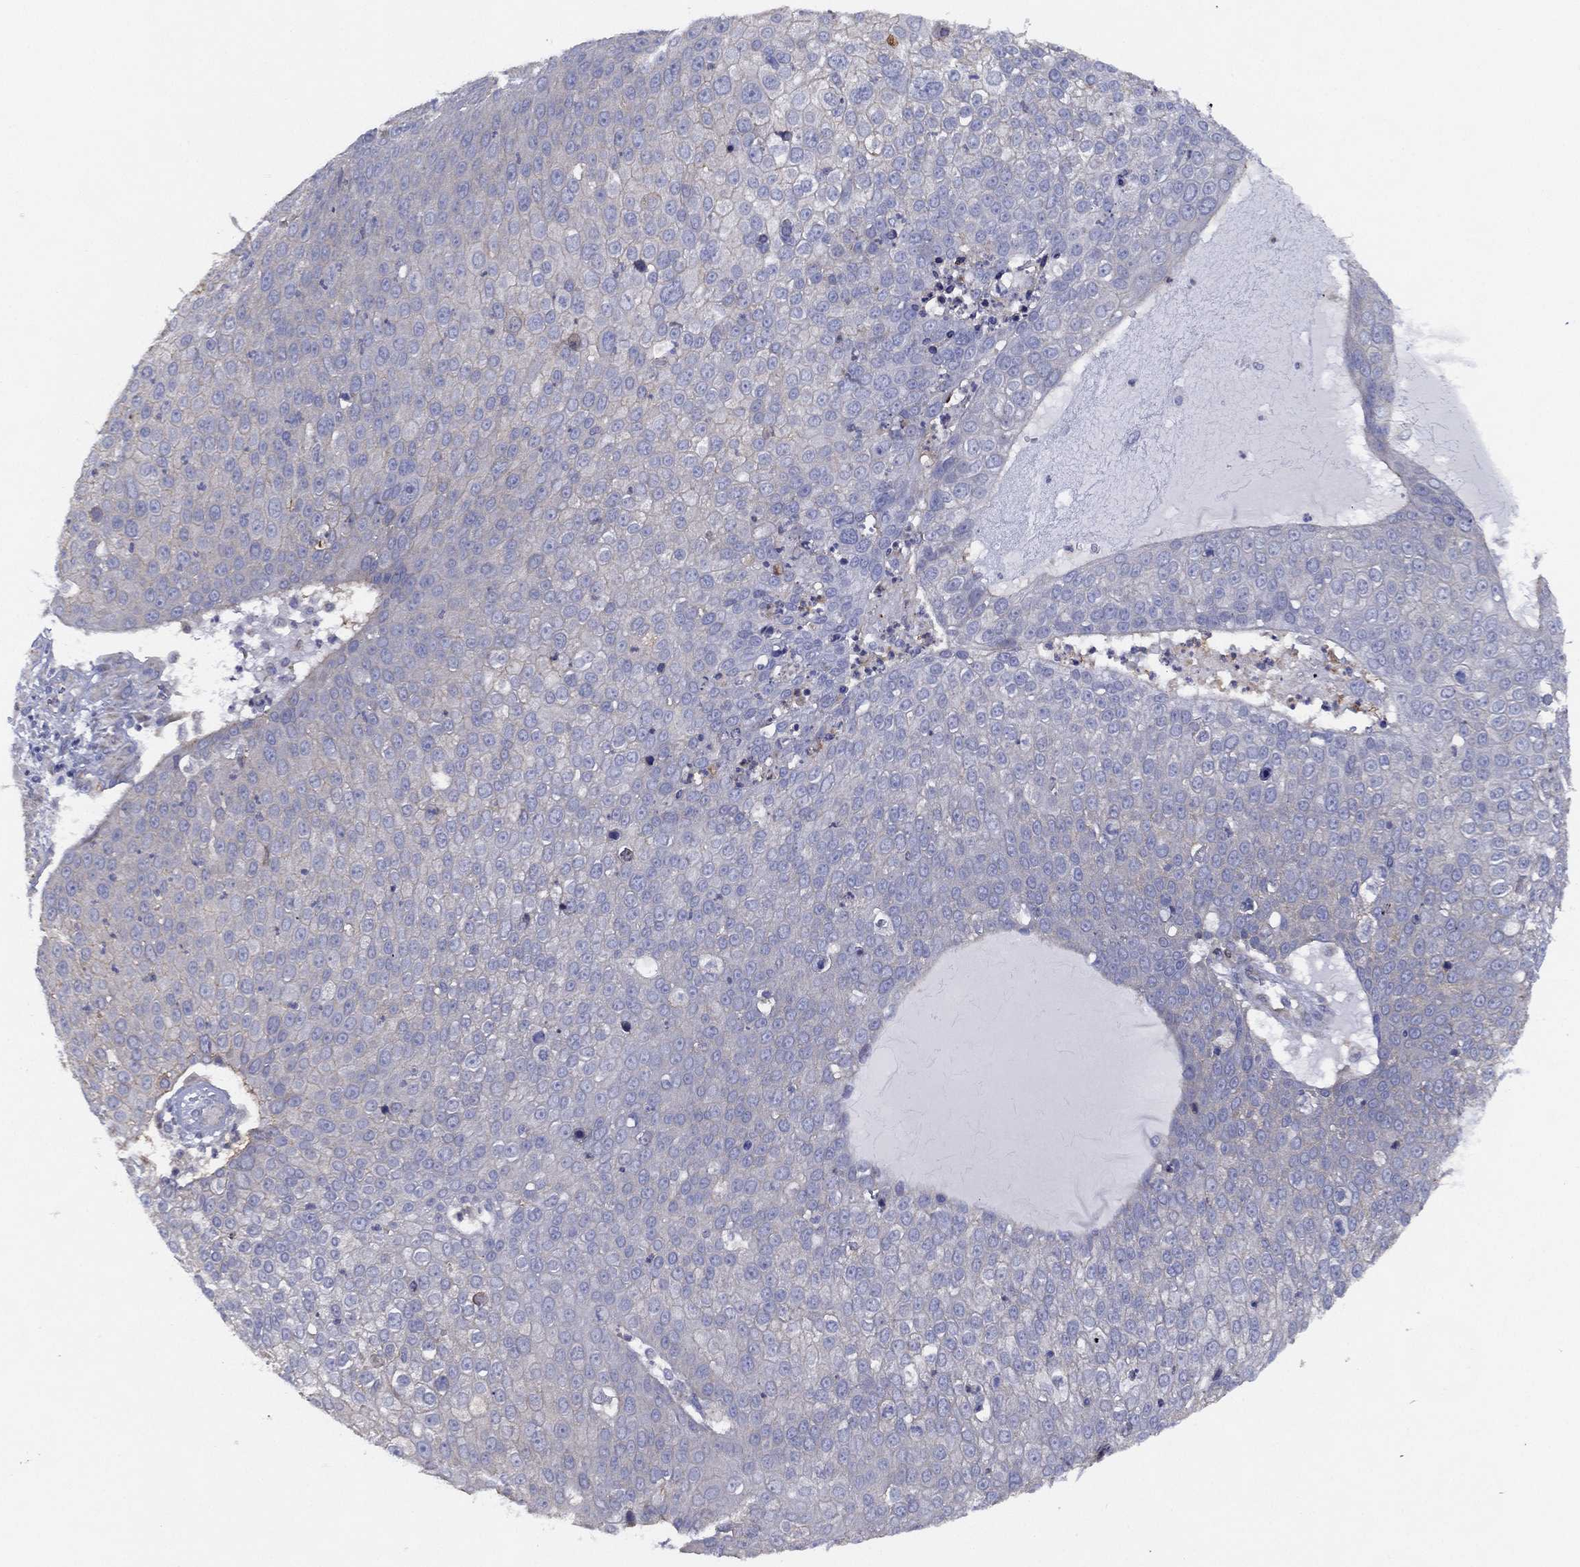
{"staining": {"intensity": "negative", "quantity": "none", "location": "none"}, "tissue": "skin cancer", "cell_type": "Tumor cells", "image_type": "cancer", "snomed": [{"axis": "morphology", "description": "Squamous cell carcinoma, NOS"}, {"axis": "topography", "description": "Skin"}], "caption": "High power microscopy histopathology image of an immunohistochemistry image of squamous cell carcinoma (skin), revealing no significant expression in tumor cells.", "gene": "ZNF223", "patient": {"sex": "male", "age": 71}}